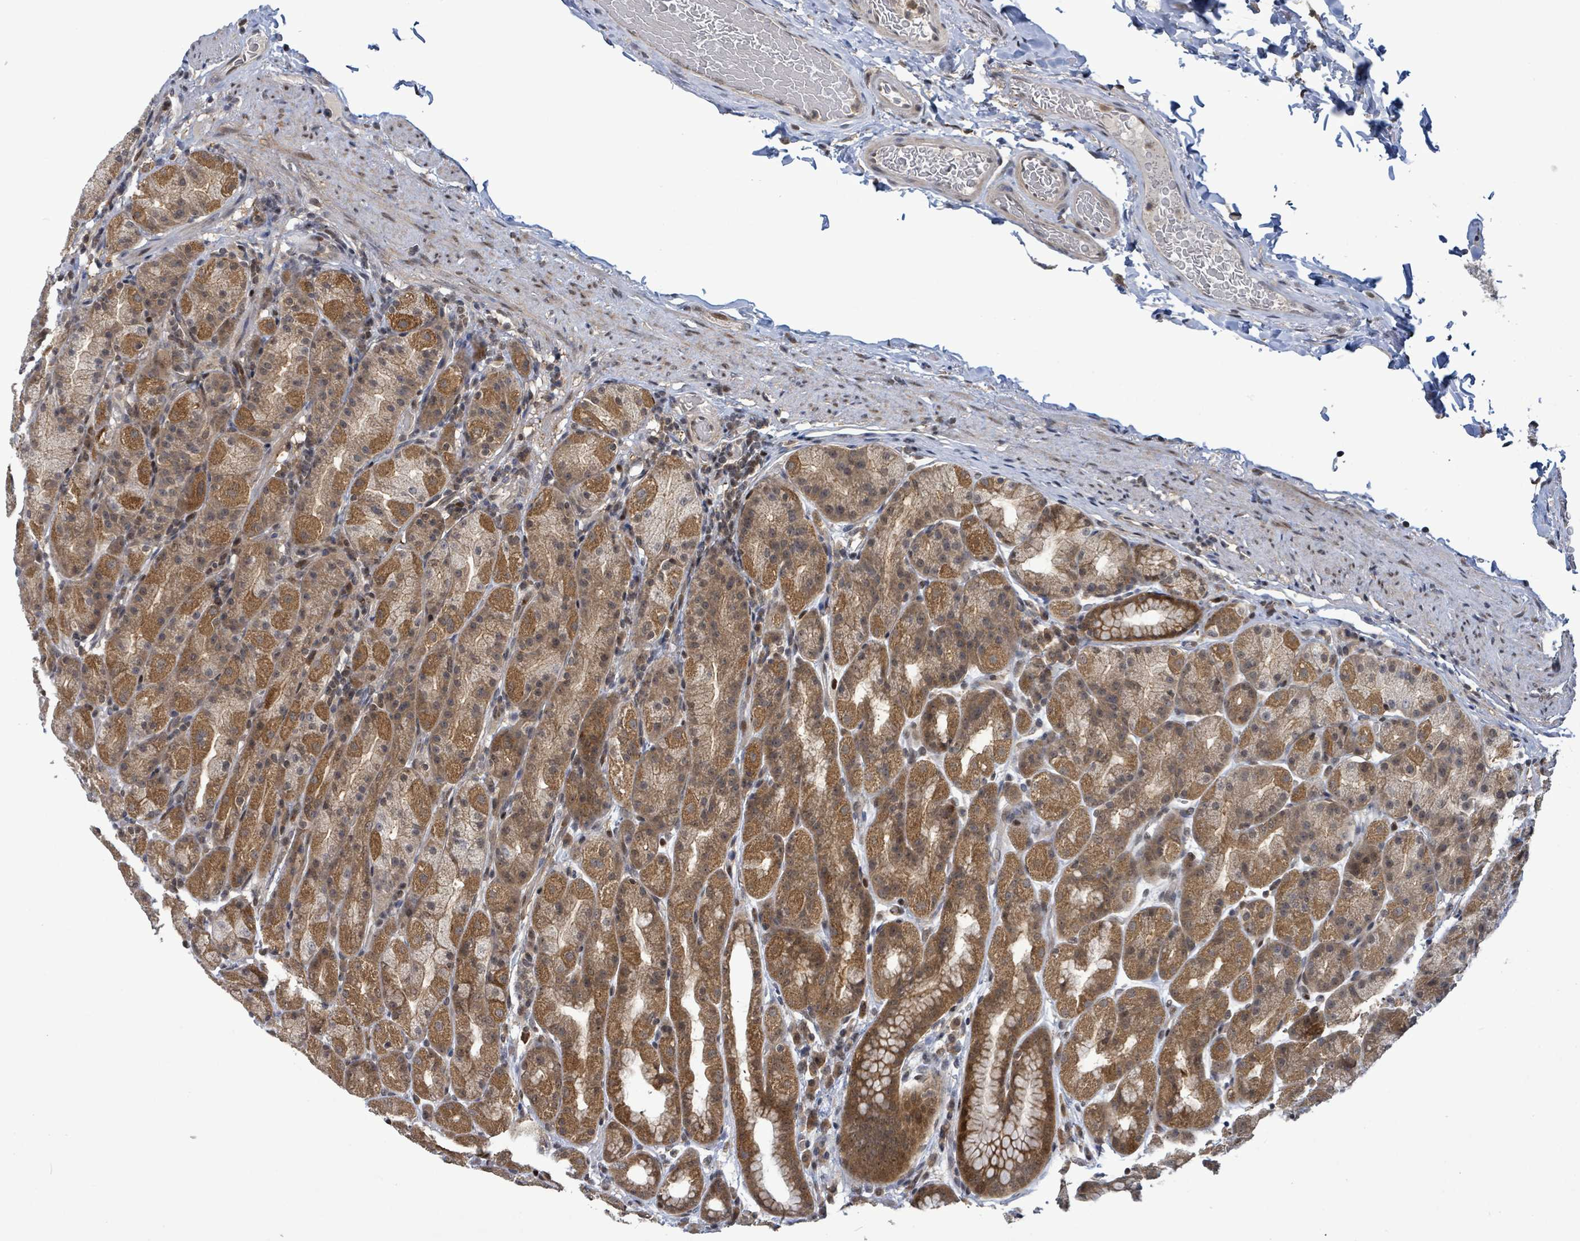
{"staining": {"intensity": "moderate", "quantity": ">75%", "location": "cytoplasmic/membranous"}, "tissue": "stomach", "cell_type": "Glandular cells", "image_type": "normal", "snomed": [{"axis": "morphology", "description": "Normal tissue, NOS"}, {"axis": "topography", "description": "Stomach, upper"}, {"axis": "topography", "description": "Stomach"}], "caption": "Immunohistochemical staining of normal human stomach displays >75% levels of moderate cytoplasmic/membranous protein staining in about >75% of glandular cells.", "gene": "FBXO6", "patient": {"sex": "male", "age": 68}}